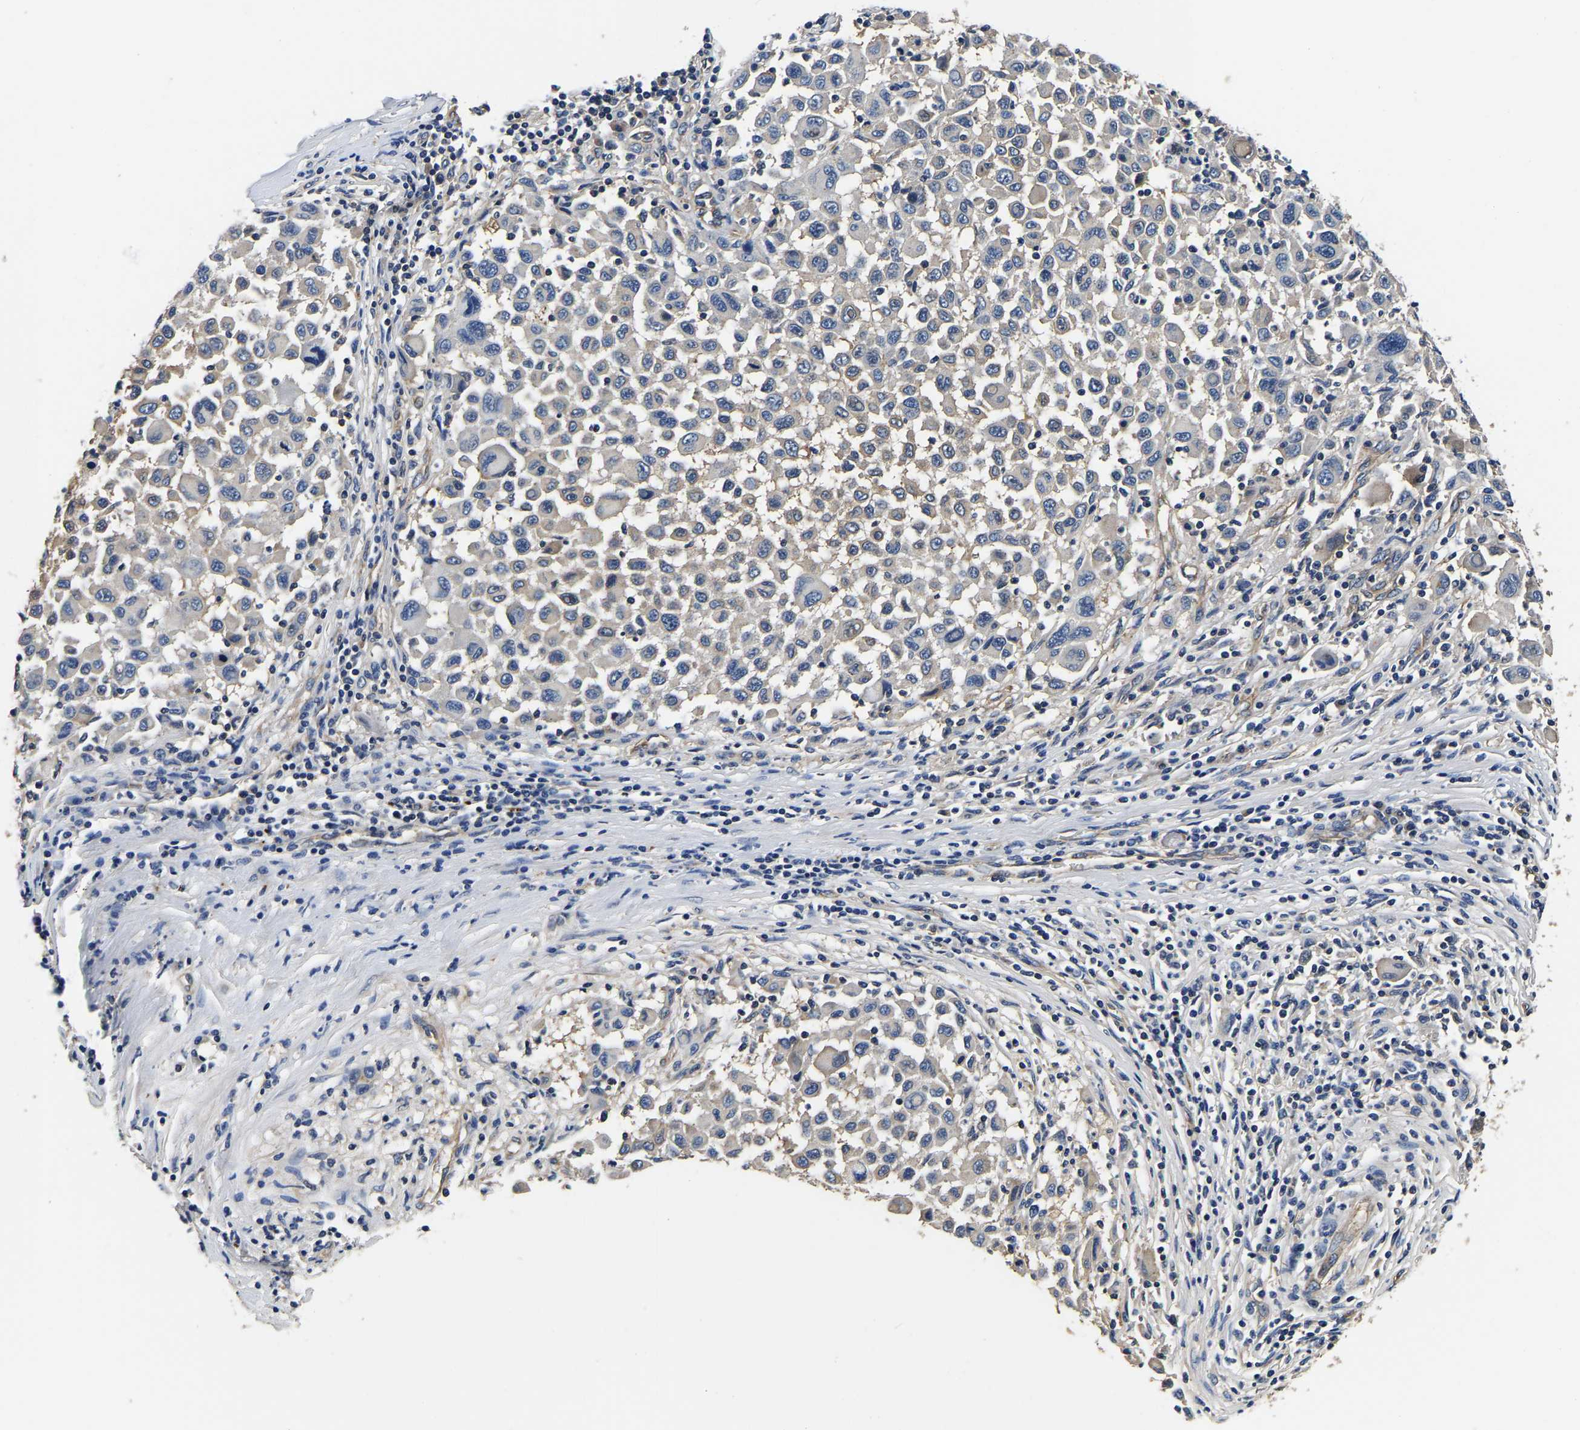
{"staining": {"intensity": "negative", "quantity": "none", "location": "none"}, "tissue": "melanoma", "cell_type": "Tumor cells", "image_type": "cancer", "snomed": [{"axis": "morphology", "description": "Malignant melanoma, Metastatic site"}, {"axis": "topography", "description": "Lymph node"}], "caption": "Human melanoma stained for a protein using immunohistochemistry reveals no positivity in tumor cells.", "gene": "SH3GLB1", "patient": {"sex": "male", "age": 61}}